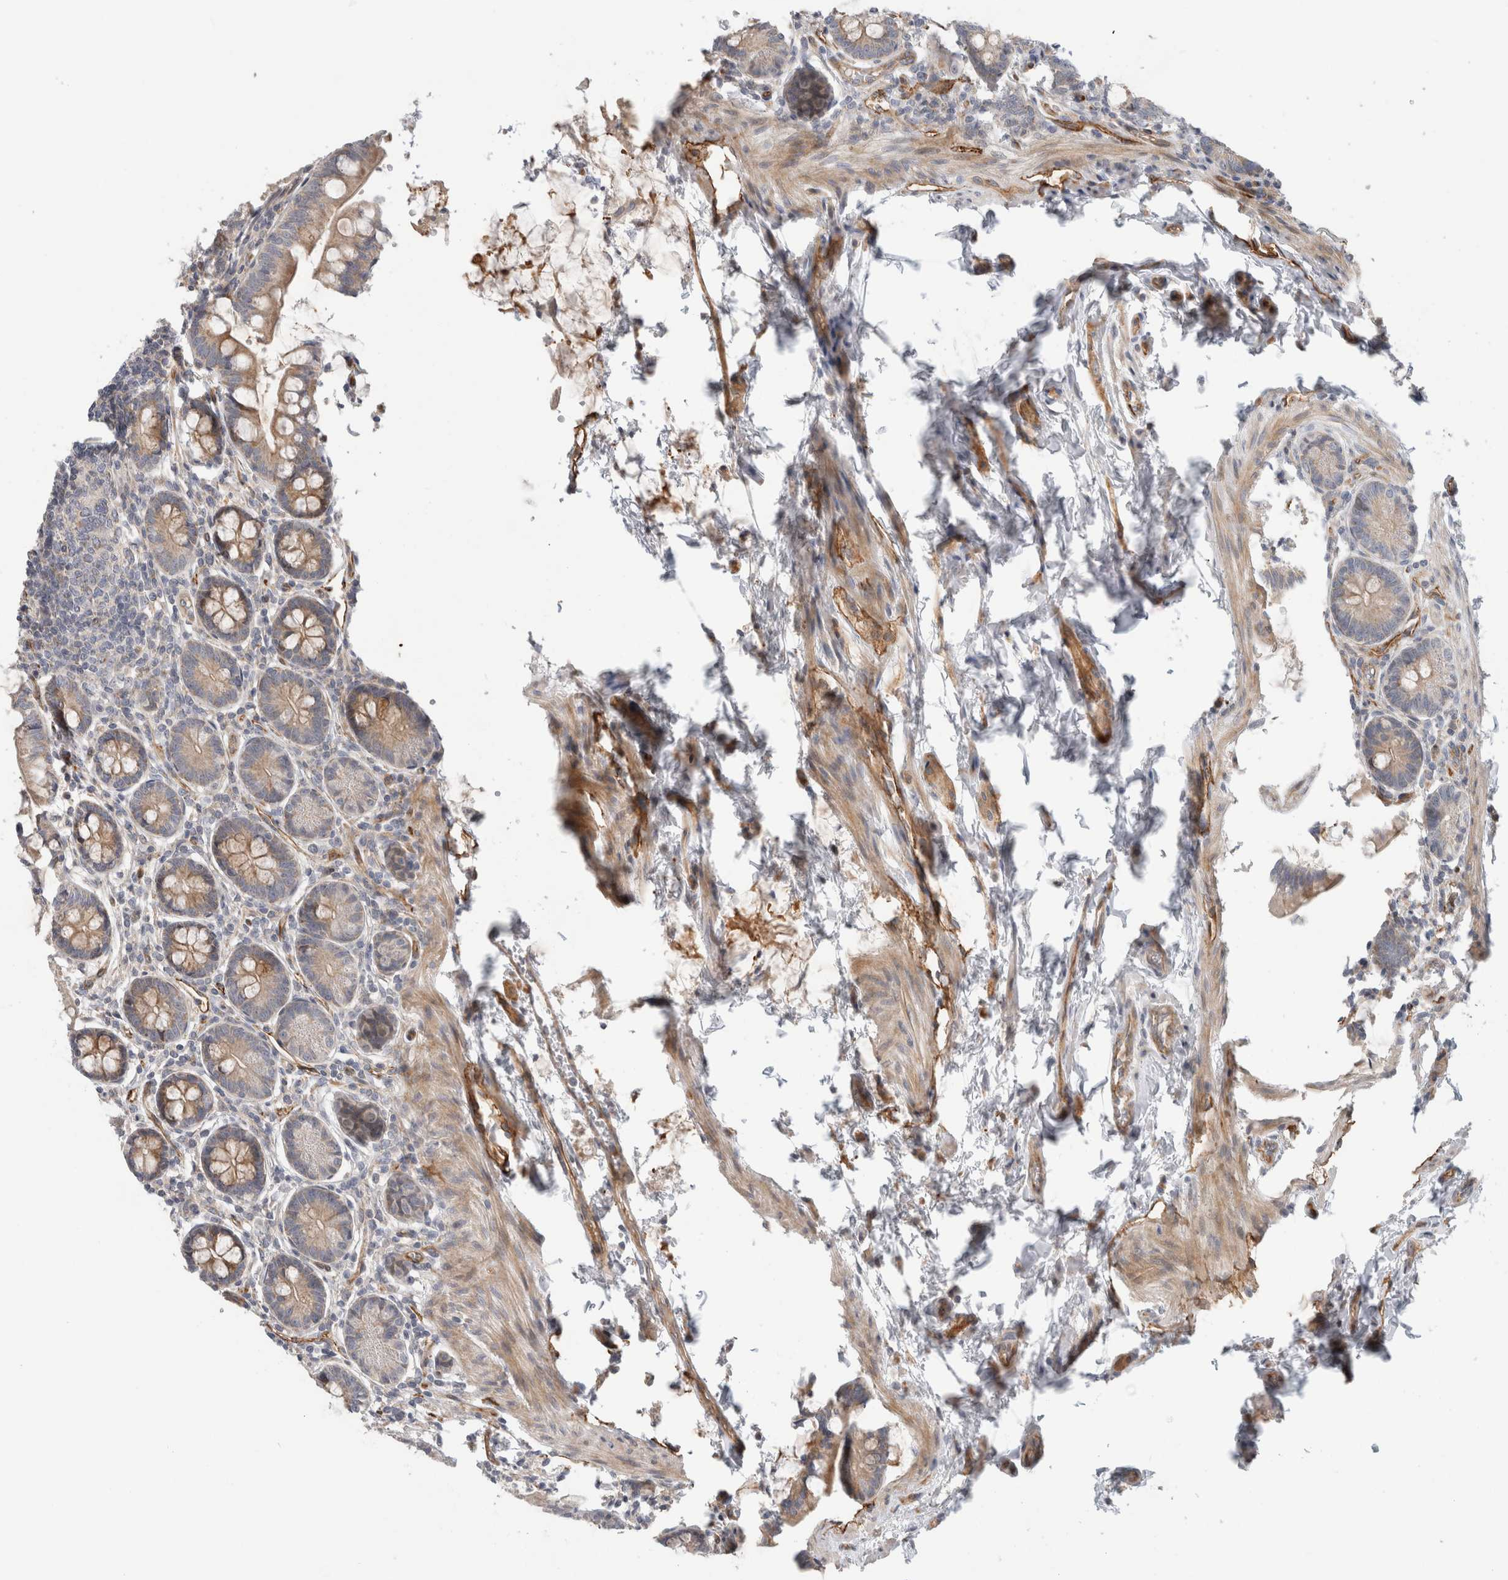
{"staining": {"intensity": "moderate", "quantity": ">75%", "location": "cytoplasmic/membranous"}, "tissue": "small intestine", "cell_type": "Glandular cells", "image_type": "normal", "snomed": [{"axis": "morphology", "description": "Normal tissue, NOS"}, {"axis": "topography", "description": "Small intestine"}], "caption": "IHC histopathology image of benign human small intestine stained for a protein (brown), which reveals medium levels of moderate cytoplasmic/membranous expression in about >75% of glandular cells.", "gene": "KPNA5", "patient": {"sex": "male", "age": 7}}